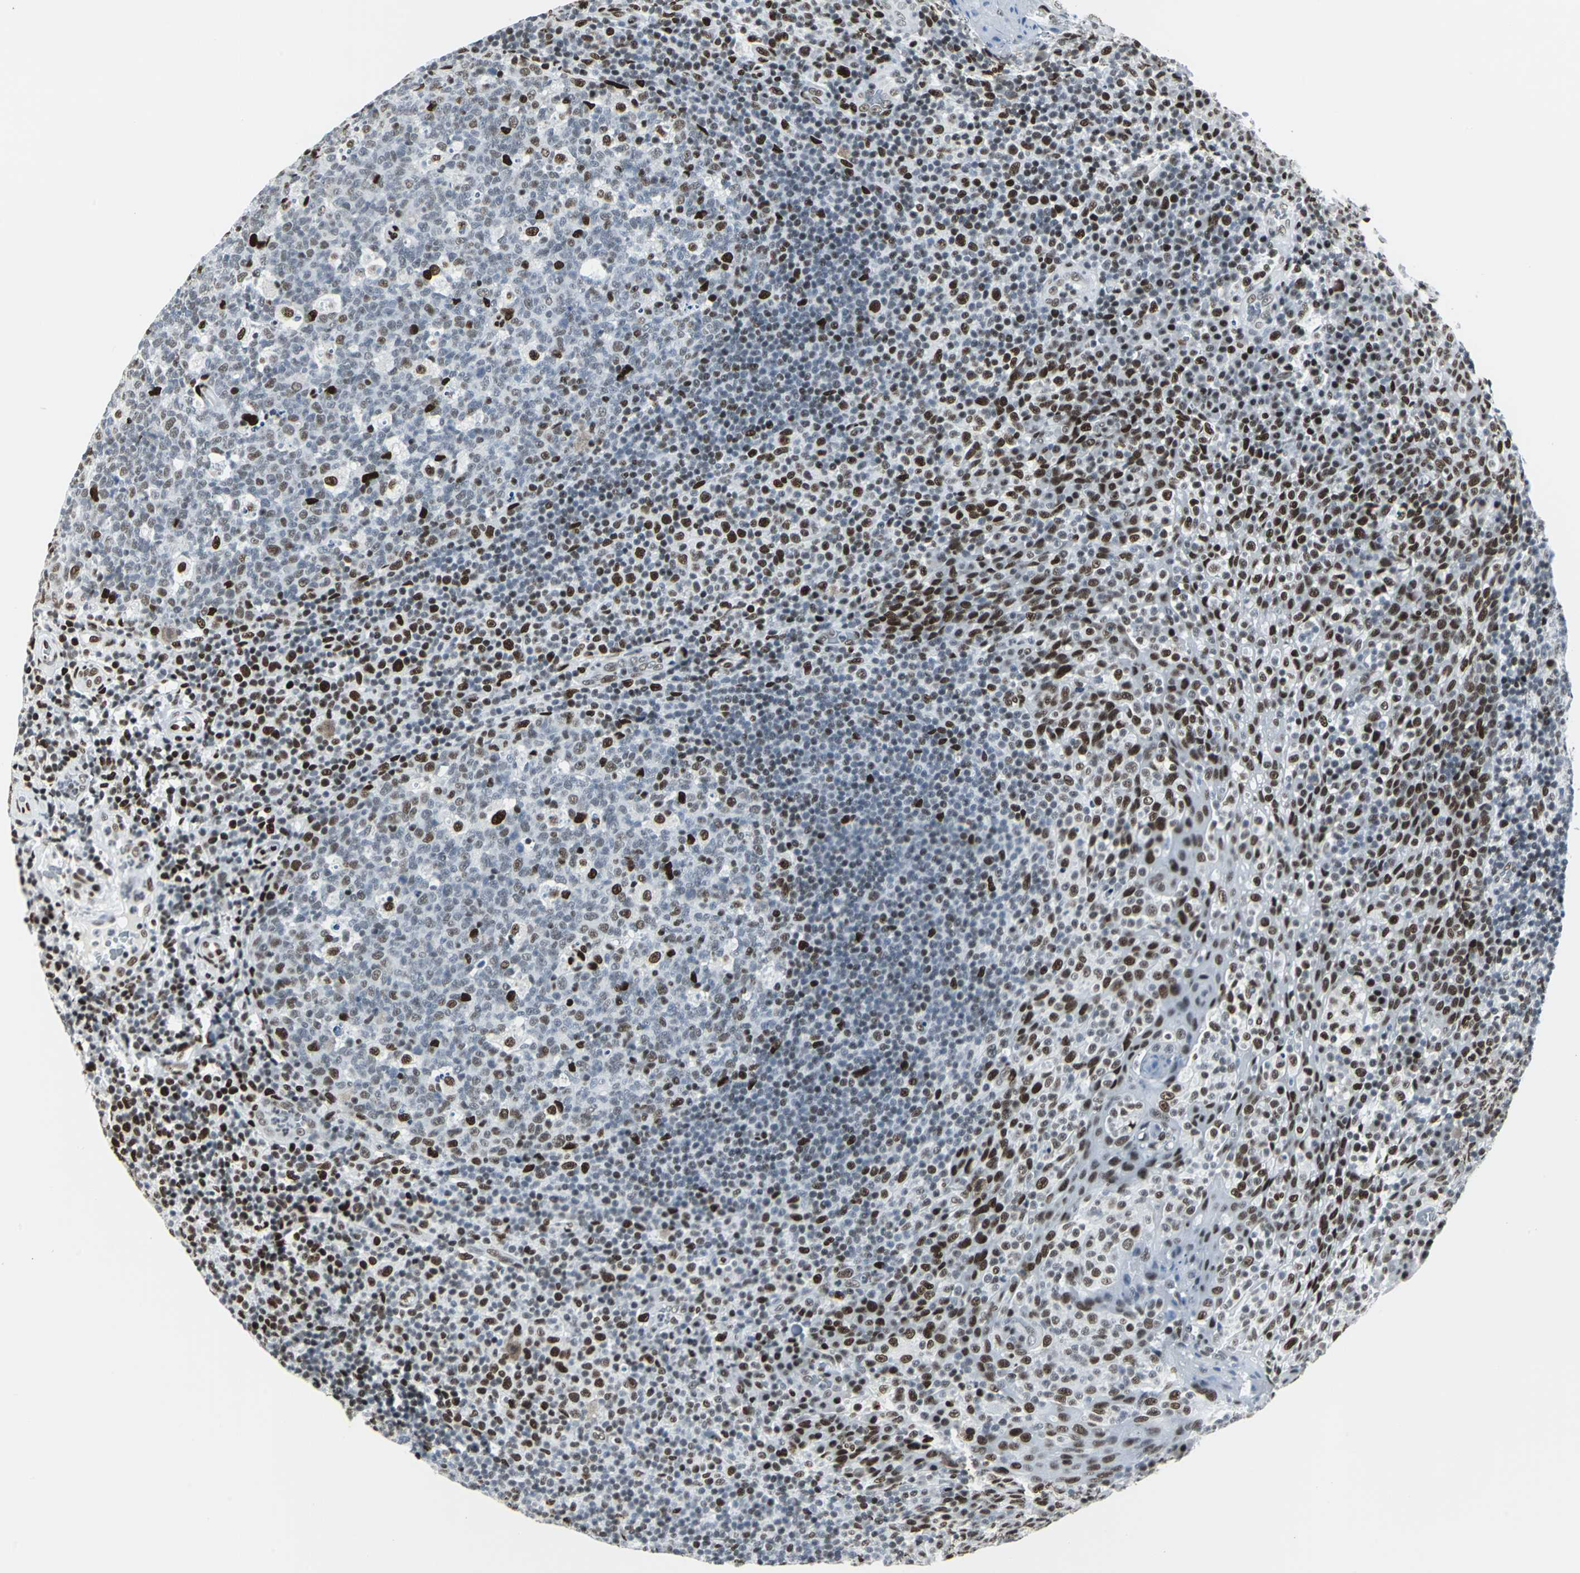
{"staining": {"intensity": "strong", "quantity": "<25%", "location": "nuclear"}, "tissue": "tonsil", "cell_type": "Germinal center cells", "image_type": "normal", "snomed": [{"axis": "morphology", "description": "Normal tissue, NOS"}, {"axis": "topography", "description": "Tonsil"}], "caption": "Protein staining of normal tonsil shows strong nuclear expression in about <25% of germinal center cells.", "gene": "HDAC2", "patient": {"sex": "male", "age": 17}}